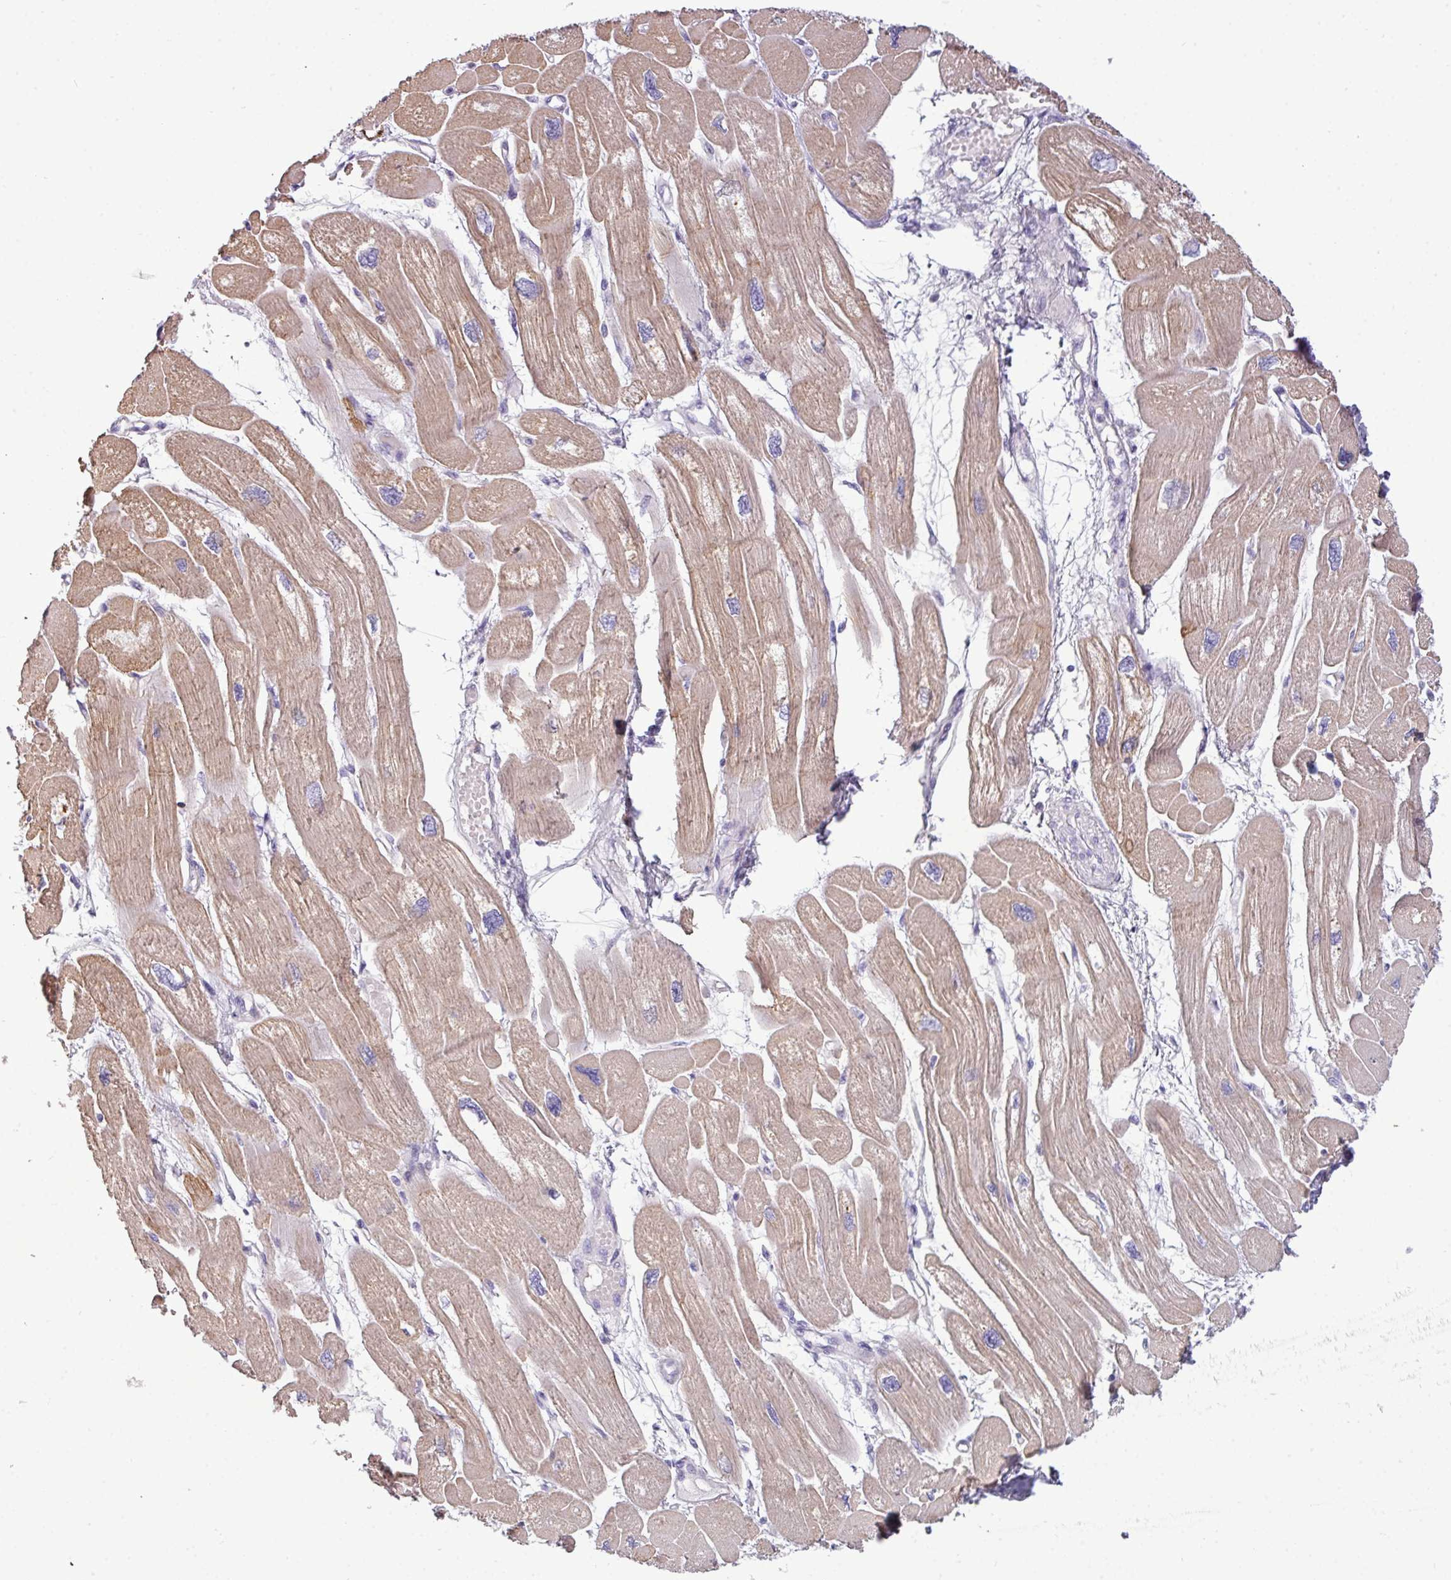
{"staining": {"intensity": "moderate", "quantity": ">75%", "location": "cytoplasmic/membranous"}, "tissue": "heart muscle", "cell_type": "Cardiomyocytes", "image_type": "normal", "snomed": [{"axis": "morphology", "description": "Normal tissue, NOS"}, {"axis": "topography", "description": "Heart"}], "caption": "Heart muscle stained with immunohistochemistry reveals moderate cytoplasmic/membranous staining in approximately >75% of cardiomyocytes.", "gene": "DNAAF9", "patient": {"sex": "male", "age": 42}}